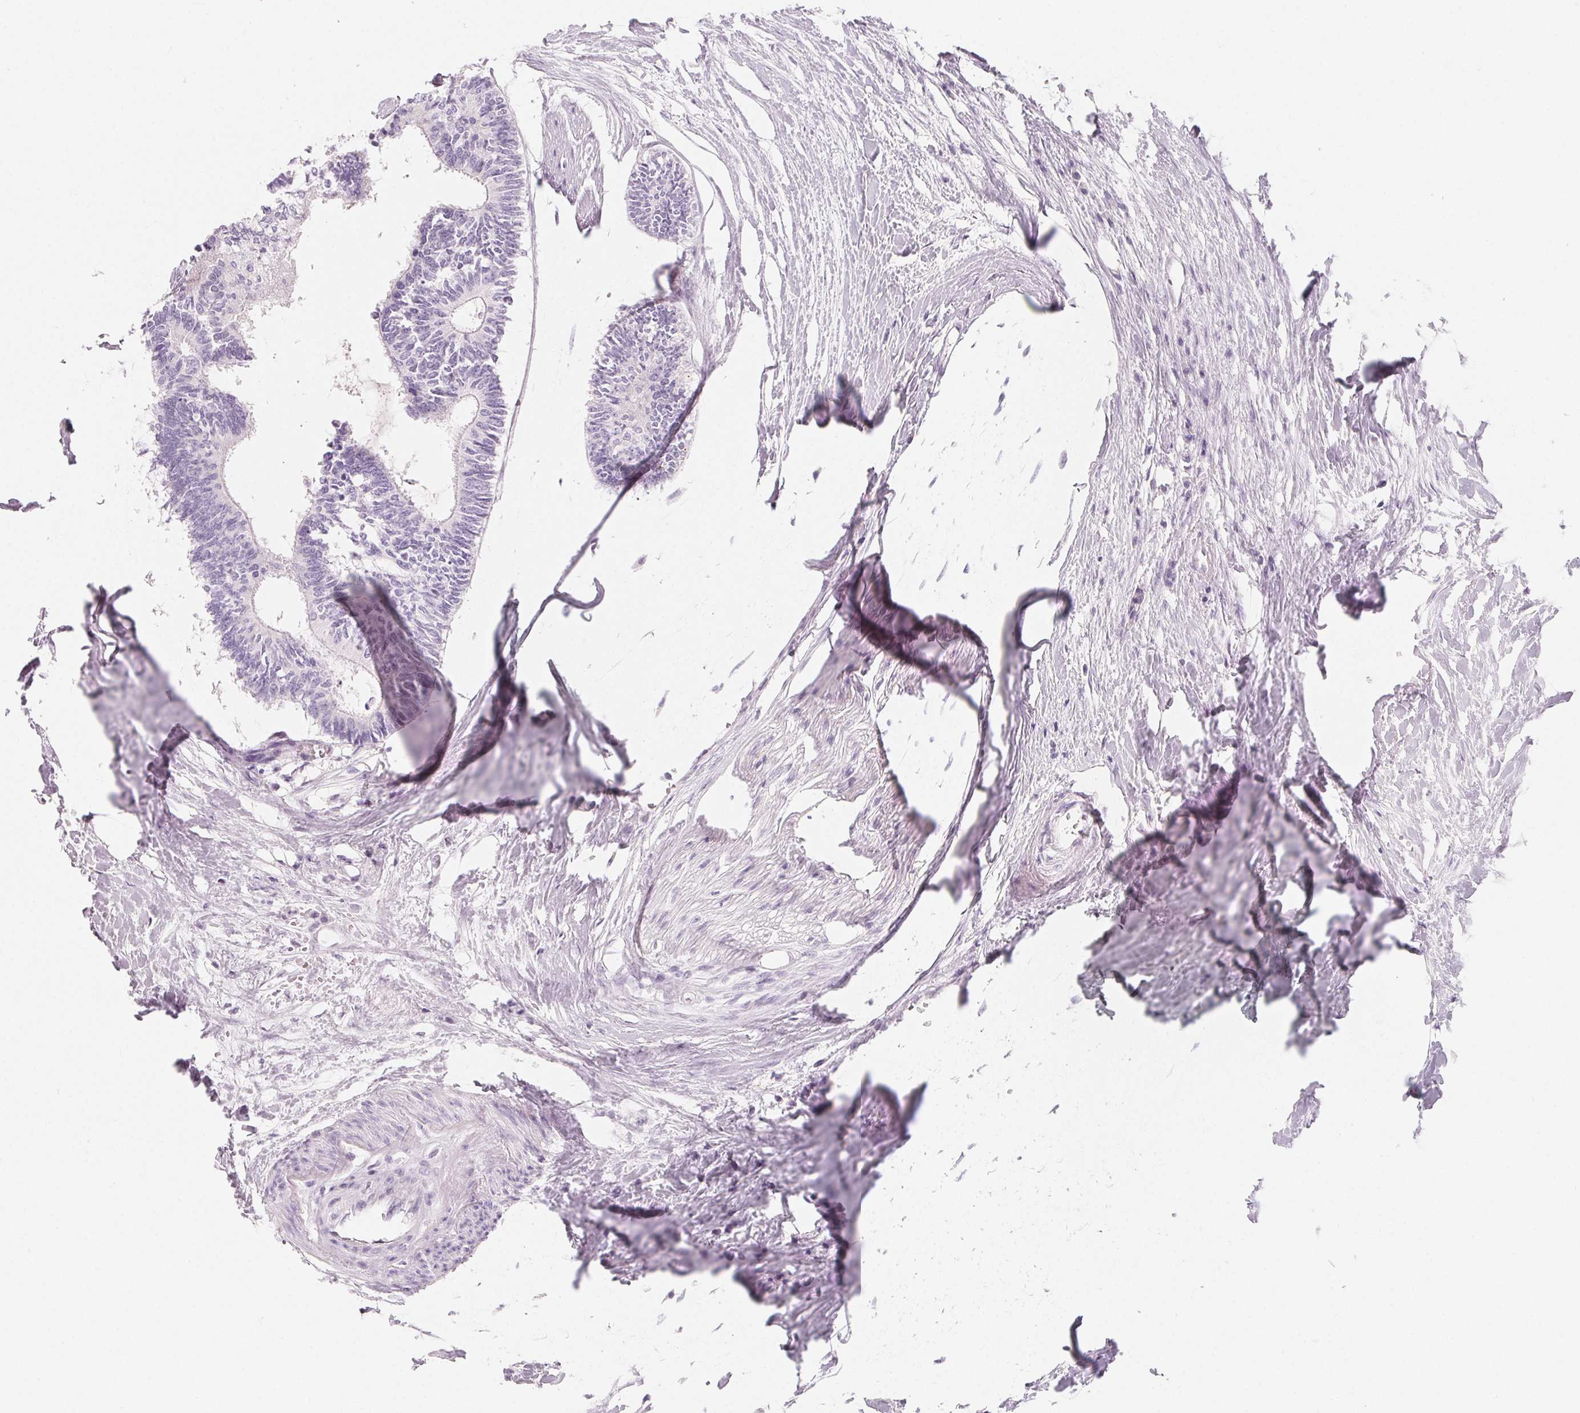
{"staining": {"intensity": "negative", "quantity": "none", "location": "none"}, "tissue": "colorectal cancer", "cell_type": "Tumor cells", "image_type": "cancer", "snomed": [{"axis": "morphology", "description": "Adenocarcinoma, NOS"}, {"axis": "topography", "description": "Colon"}, {"axis": "topography", "description": "Rectum"}], "caption": "Tumor cells are negative for protein expression in human adenocarcinoma (colorectal).", "gene": "SH3GL2", "patient": {"sex": "male", "age": 57}}